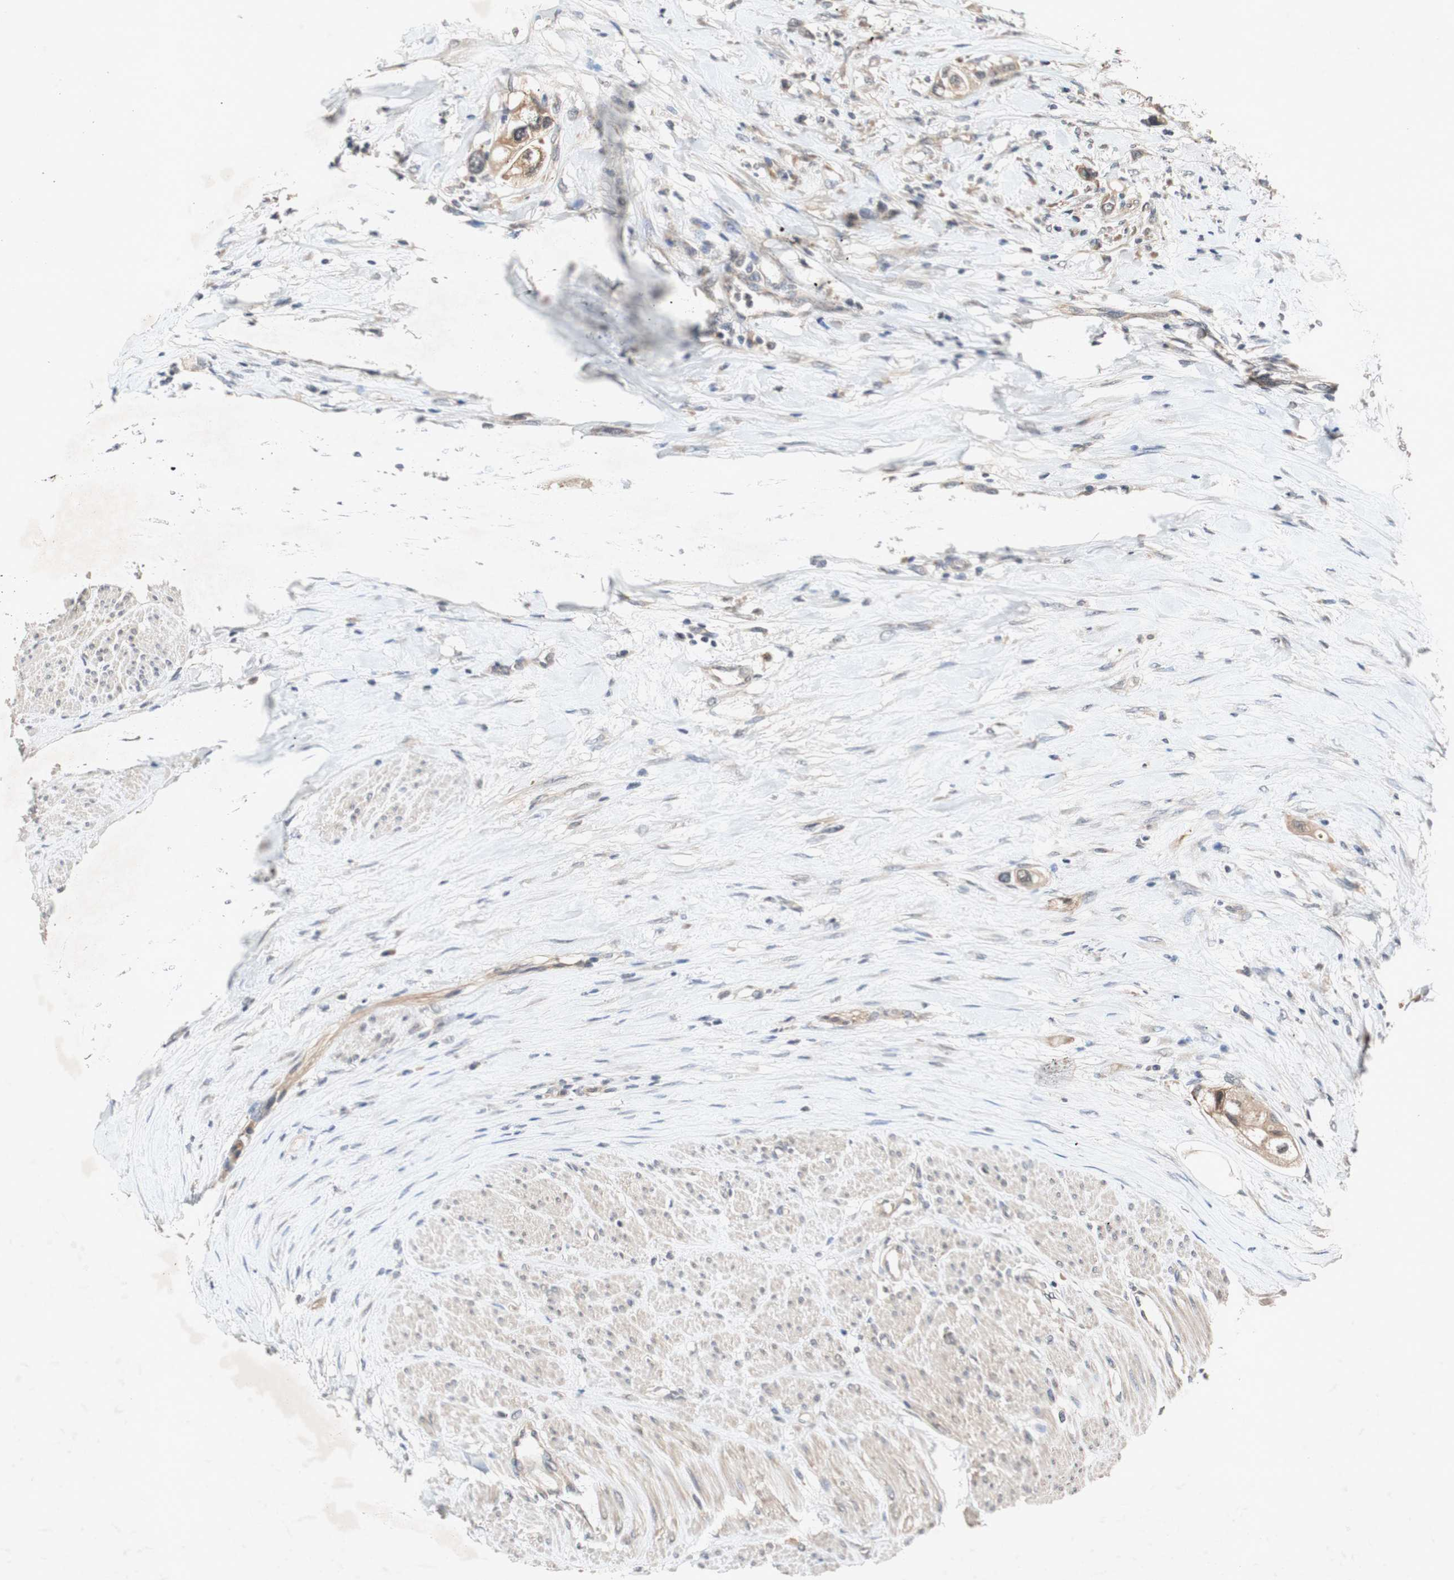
{"staining": {"intensity": "moderate", "quantity": ">75%", "location": "cytoplasmic/membranous"}, "tissue": "urothelial cancer", "cell_type": "Tumor cells", "image_type": "cancer", "snomed": [{"axis": "morphology", "description": "Urothelial carcinoma, High grade"}, {"axis": "topography", "description": "Urinary bladder"}], "caption": "Immunohistochemical staining of urothelial cancer reveals moderate cytoplasmic/membranous protein staining in about >75% of tumor cells.", "gene": "PIN1", "patient": {"sex": "female", "age": 56}}